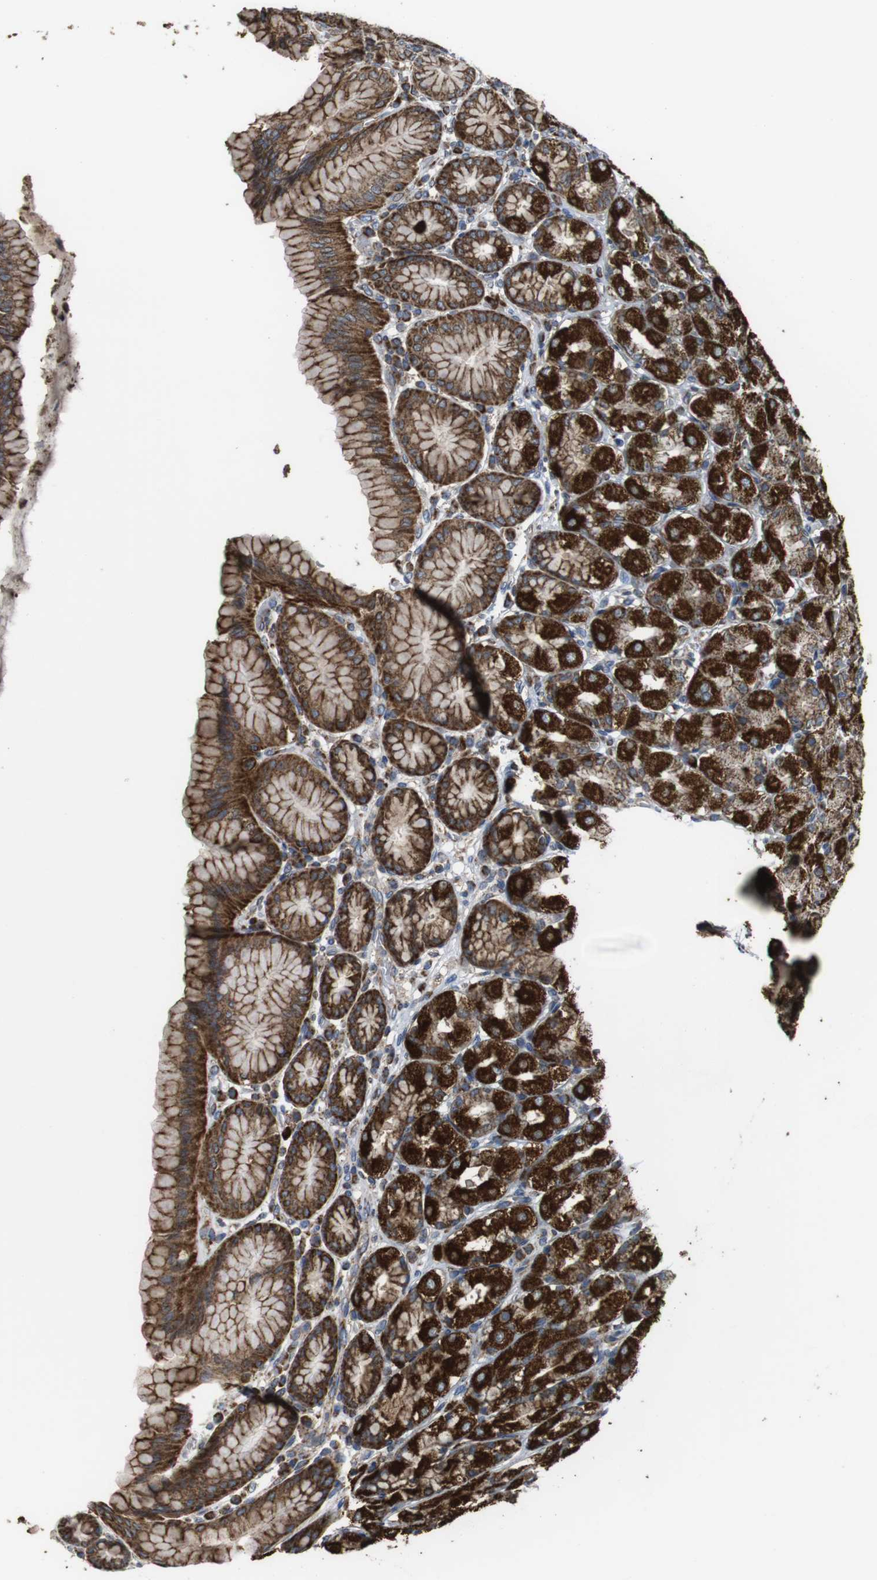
{"staining": {"intensity": "strong", "quantity": "25%-75%", "location": "cytoplasmic/membranous"}, "tissue": "stomach", "cell_type": "Glandular cells", "image_type": "normal", "snomed": [{"axis": "morphology", "description": "Normal tissue, NOS"}, {"axis": "topography", "description": "Stomach, upper"}], "caption": "Human stomach stained with a brown dye reveals strong cytoplasmic/membranous positive positivity in about 25%-75% of glandular cells.", "gene": "HK1", "patient": {"sex": "male", "age": 68}}